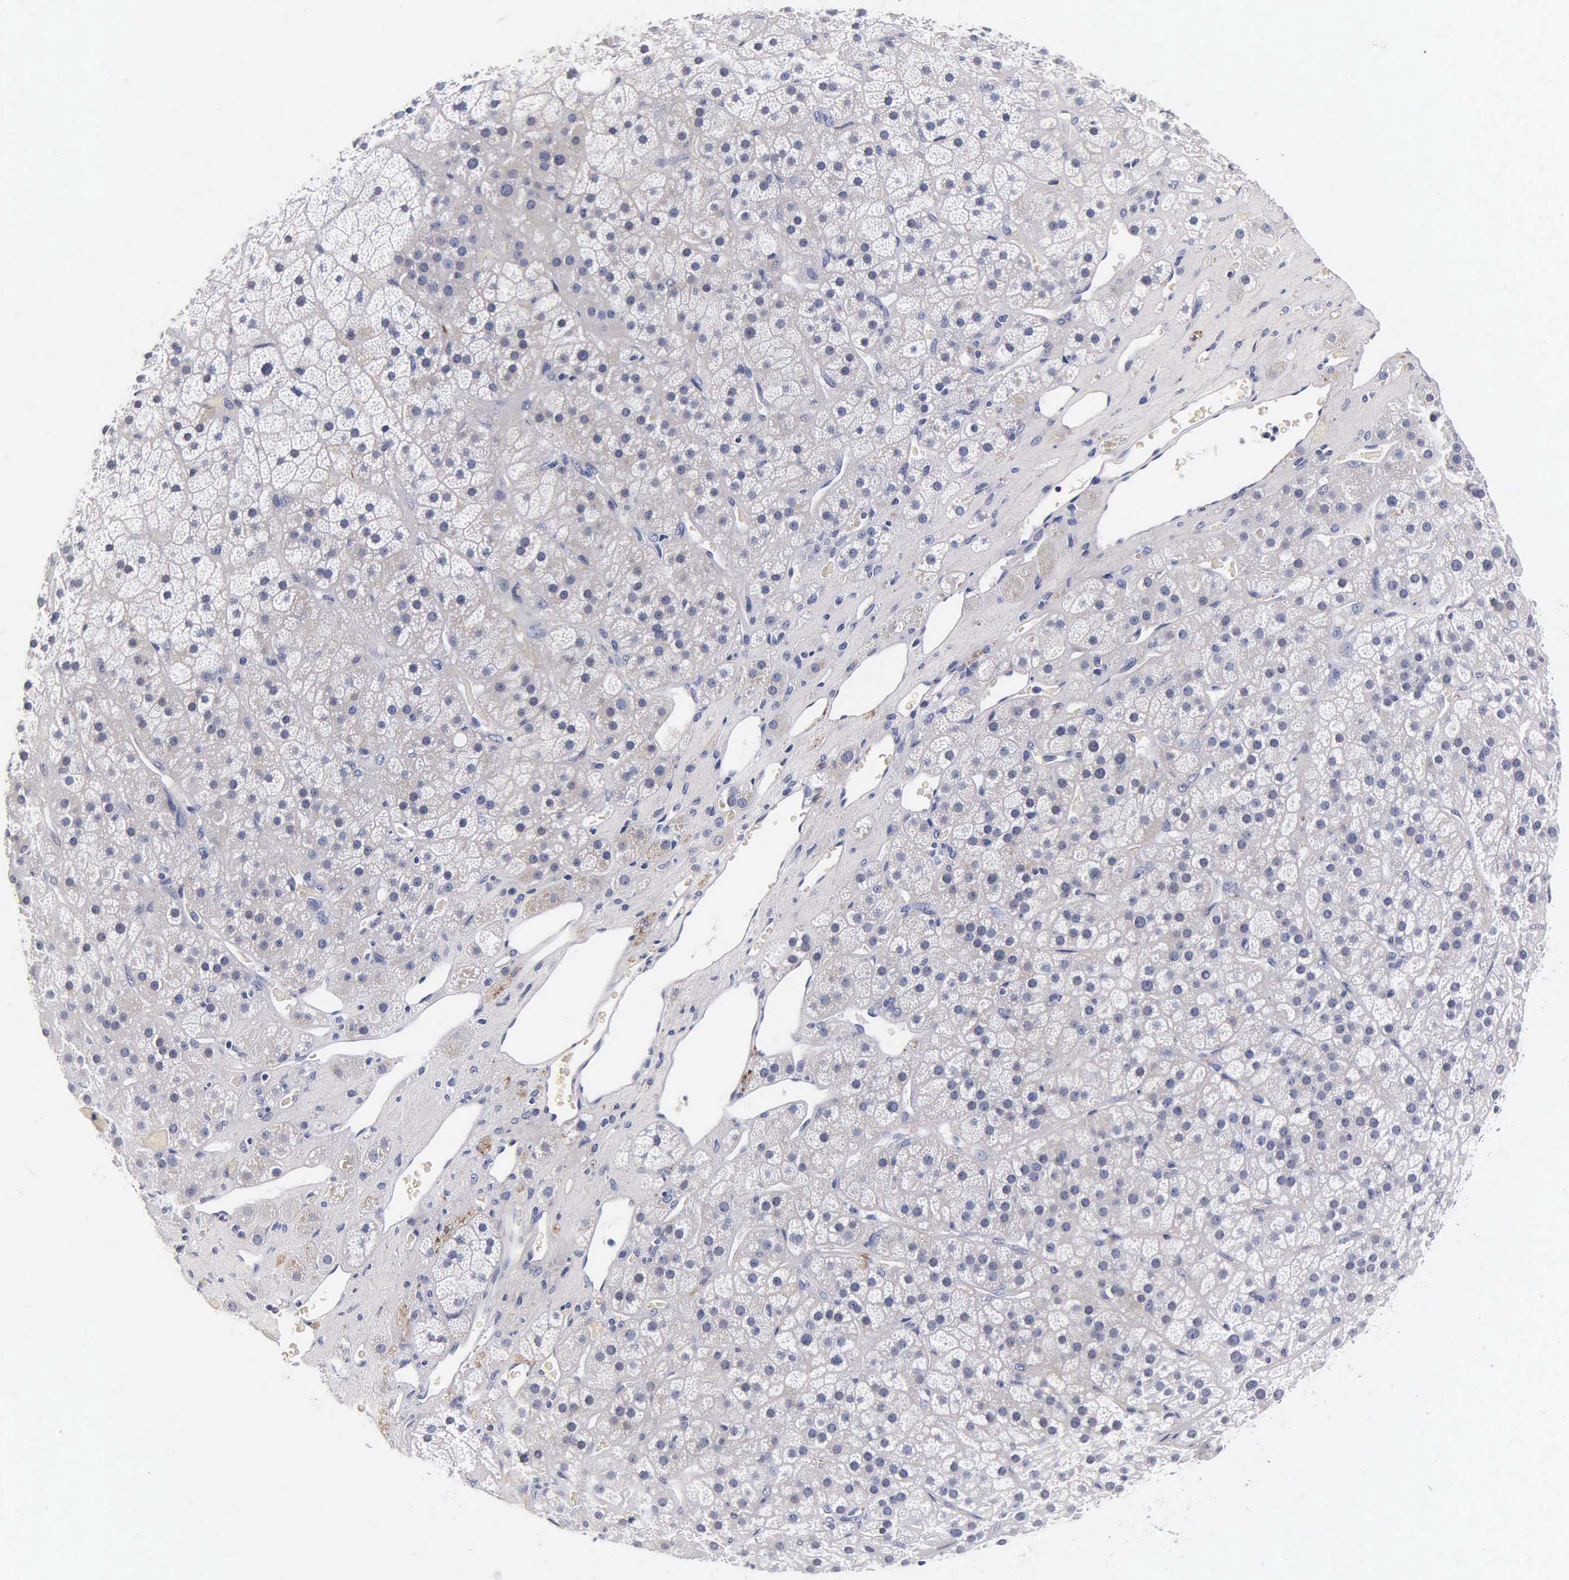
{"staining": {"intensity": "negative", "quantity": "none", "location": "none"}, "tissue": "adrenal gland", "cell_type": "Glandular cells", "image_type": "normal", "snomed": [{"axis": "morphology", "description": "Normal tissue, NOS"}, {"axis": "topography", "description": "Adrenal gland"}], "caption": "IHC image of normal adrenal gland: adrenal gland stained with DAB (3,3'-diaminobenzidine) exhibits no significant protein positivity in glandular cells.", "gene": "ENO2", "patient": {"sex": "male", "age": 57}}